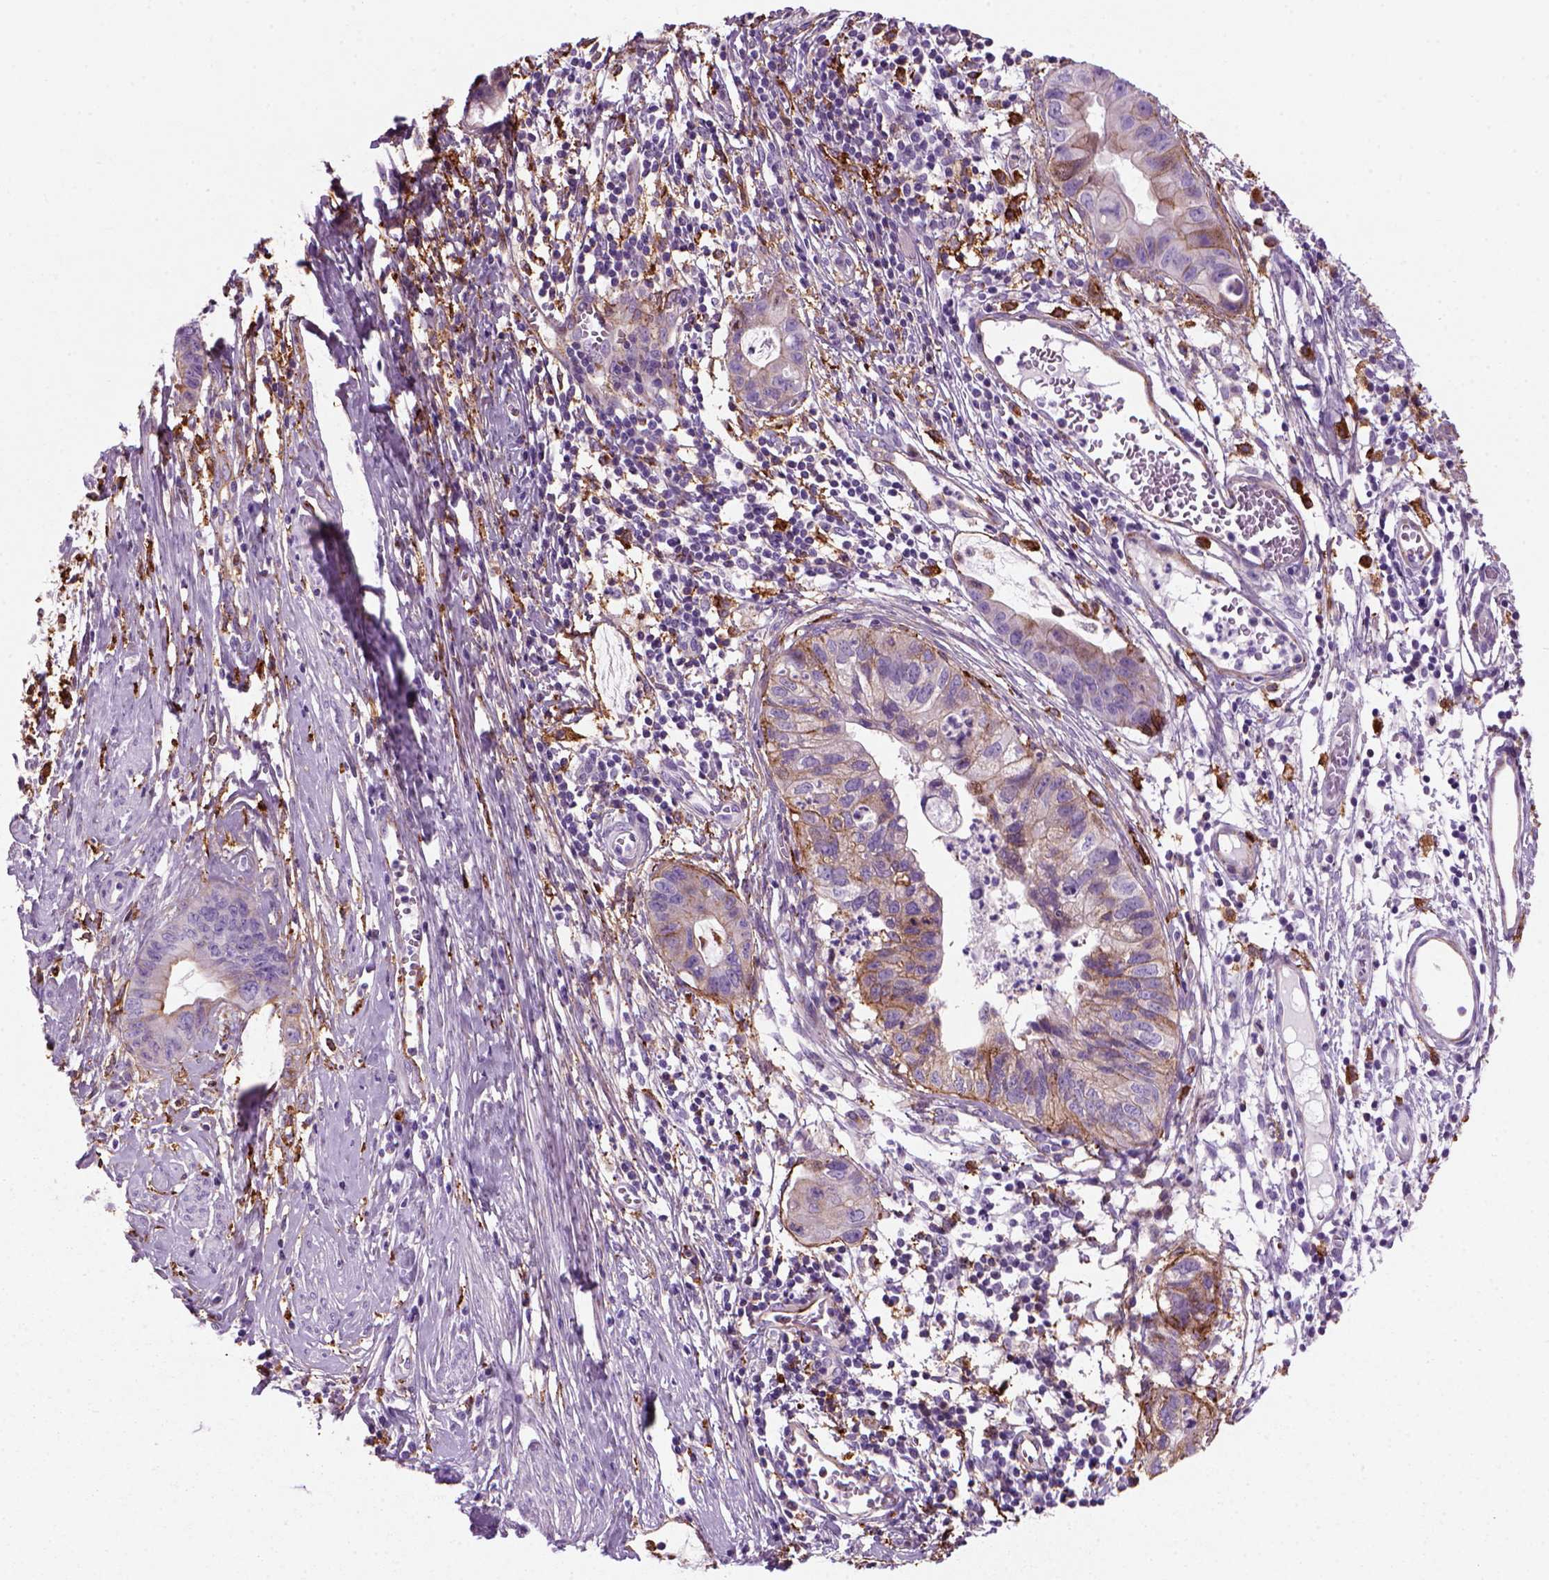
{"staining": {"intensity": "moderate", "quantity": "<25%", "location": "cytoplasmic/membranous"}, "tissue": "cervical cancer", "cell_type": "Tumor cells", "image_type": "cancer", "snomed": [{"axis": "morphology", "description": "Adenocarcinoma, NOS"}, {"axis": "topography", "description": "Cervix"}], "caption": "Cervical adenocarcinoma stained for a protein demonstrates moderate cytoplasmic/membranous positivity in tumor cells.", "gene": "MARCKS", "patient": {"sex": "female", "age": 44}}